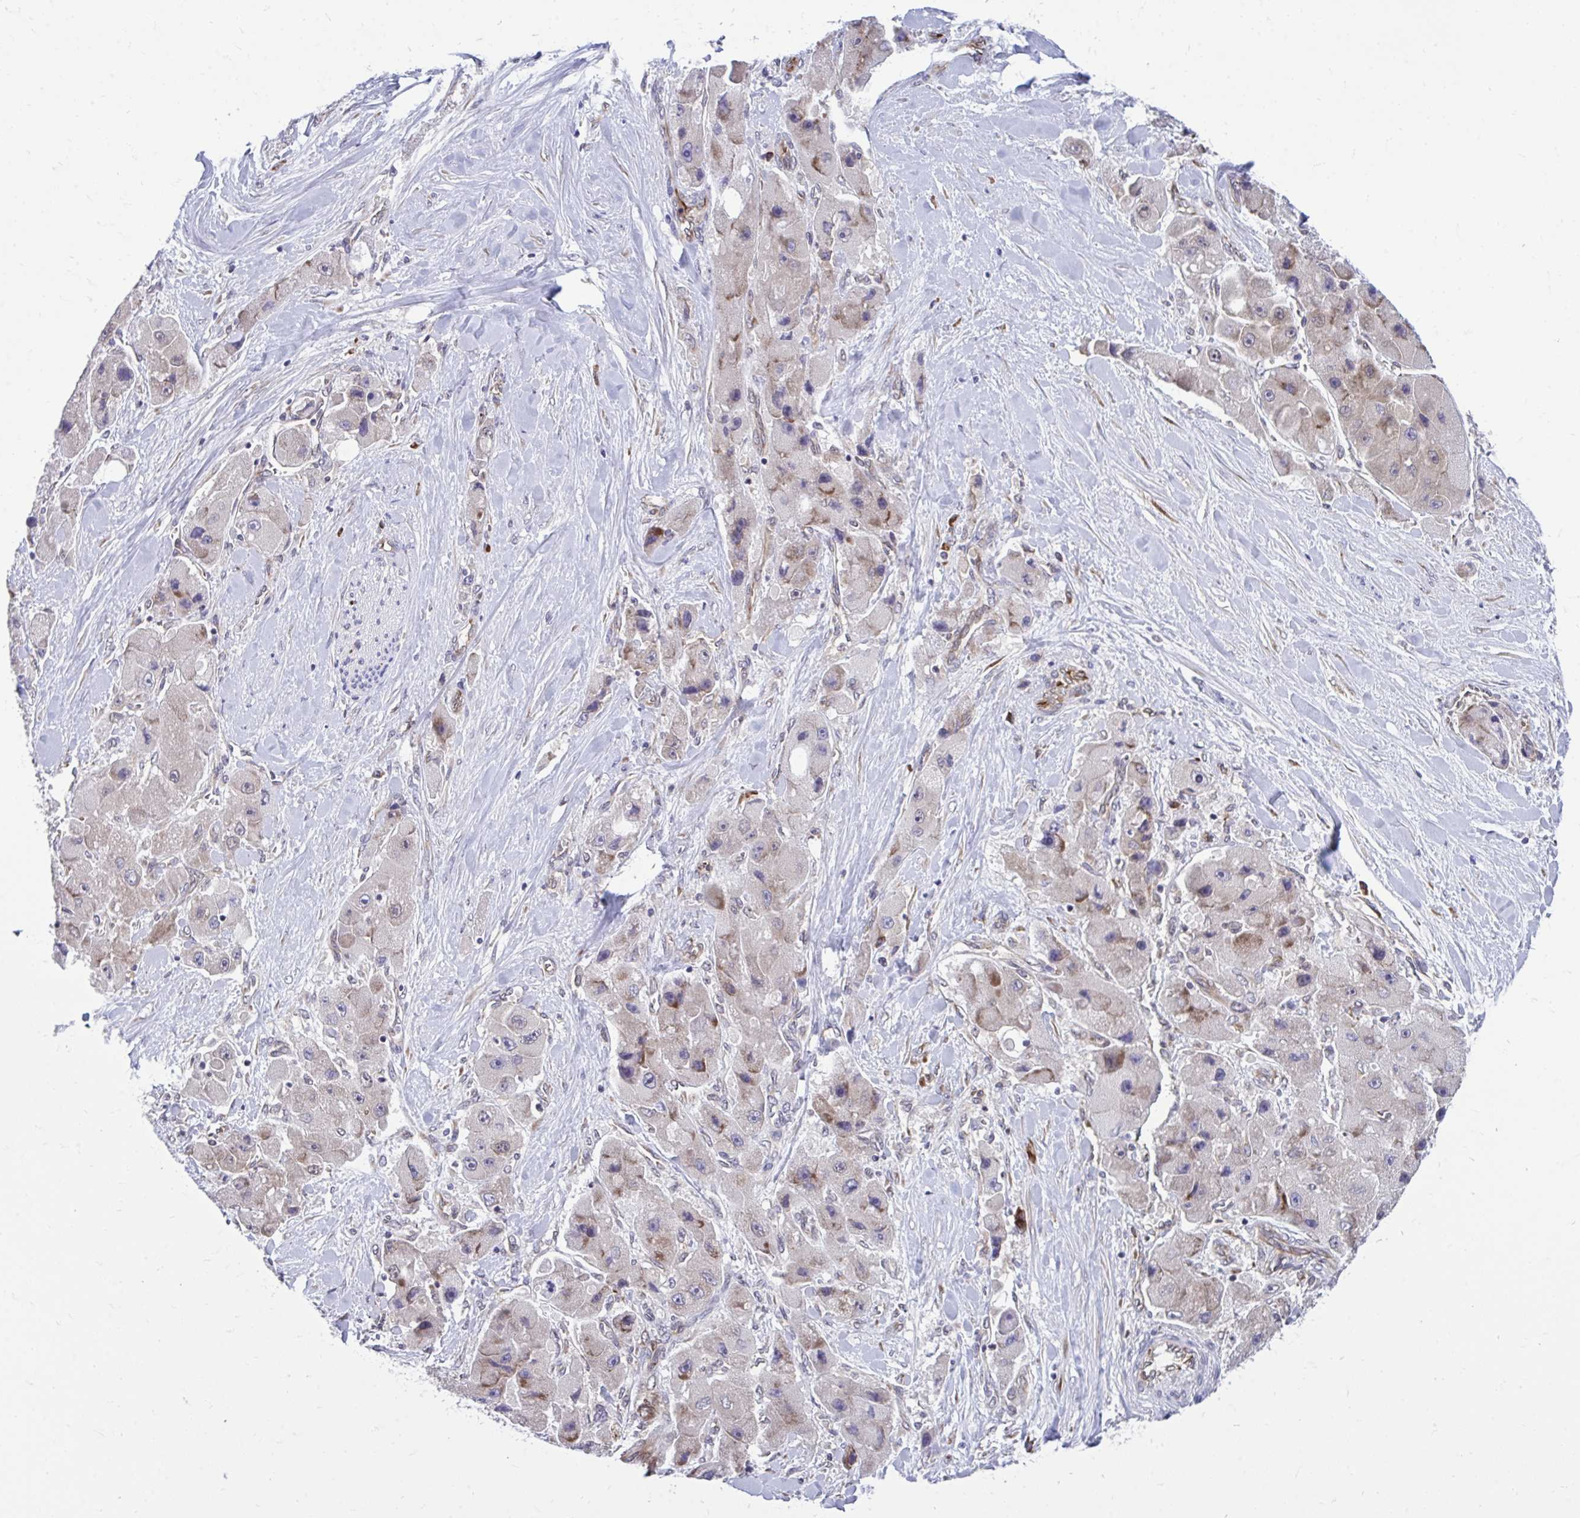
{"staining": {"intensity": "moderate", "quantity": "<25%", "location": "cytoplasmic/membranous"}, "tissue": "liver cancer", "cell_type": "Tumor cells", "image_type": "cancer", "snomed": [{"axis": "morphology", "description": "Carcinoma, Hepatocellular, NOS"}, {"axis": "topography", "description": "Liver"}], "caption": "This histopathology image reveals immunohistochemistry (IHC) staining of human liver cancer, with low moderate cytoplasmic/membranous expression in approximately <25% of tumor cells.", "gene": "SELENON", "patient": {"sex": "male", "age": 24}}